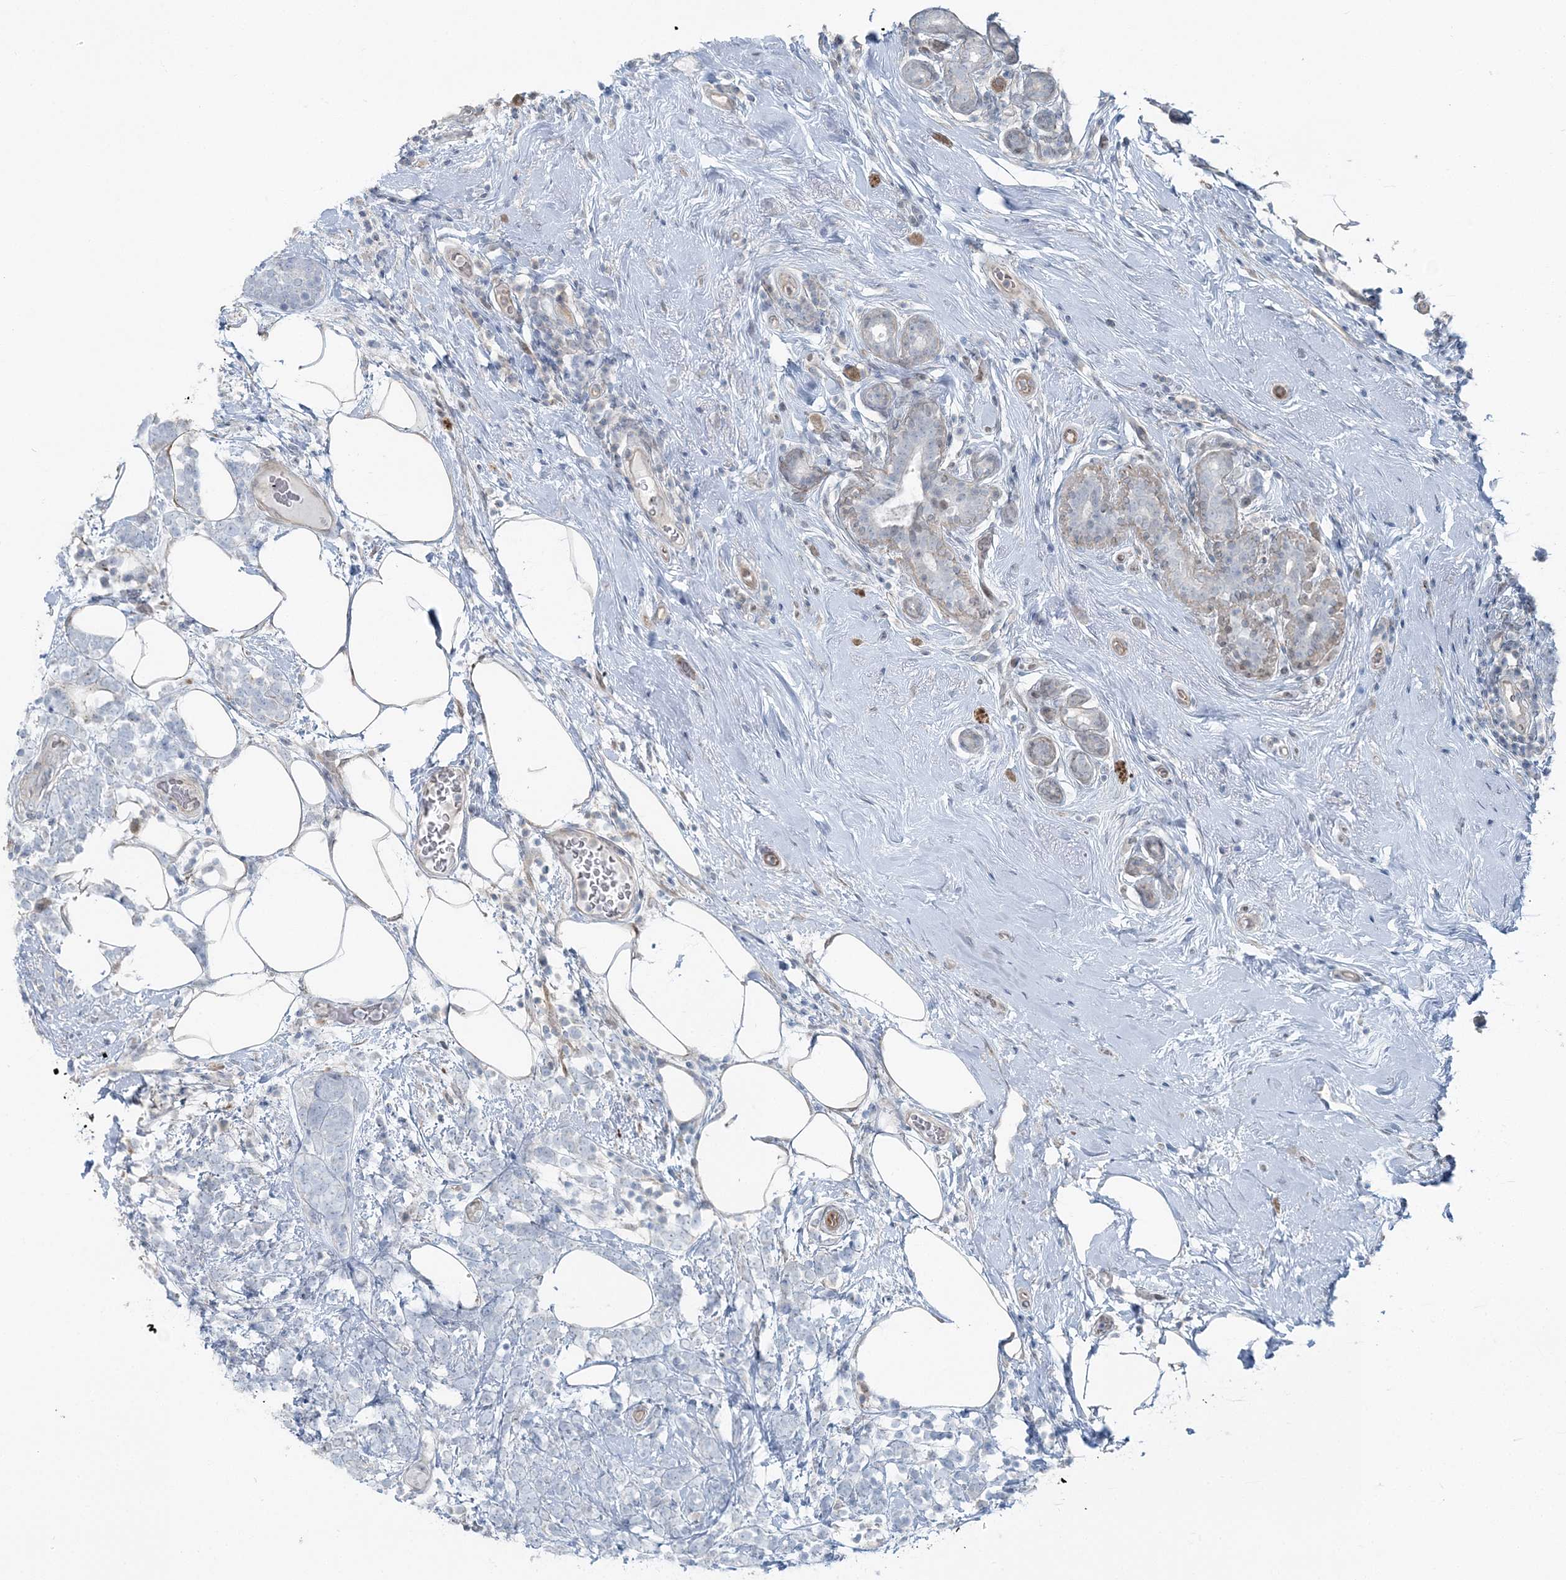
{"staining": {"intensity": "negative", "quantity": "none", "location": "none"}, "tissue": "breast cancer", "cell_type": "Tumor cells", "image_type": "cancer", "snomed": [{"axis": "morphology", "description": "Lobular carcinoma"}, {"axis": "topography", "description": "Breast"}], "caption": "Lobular carcinoma (breast) was stained to show a protein in brown. There is no significant staining in tumor cells.", "gene": "FBXL17", "patient": {"sex": "female", "age": 58}}